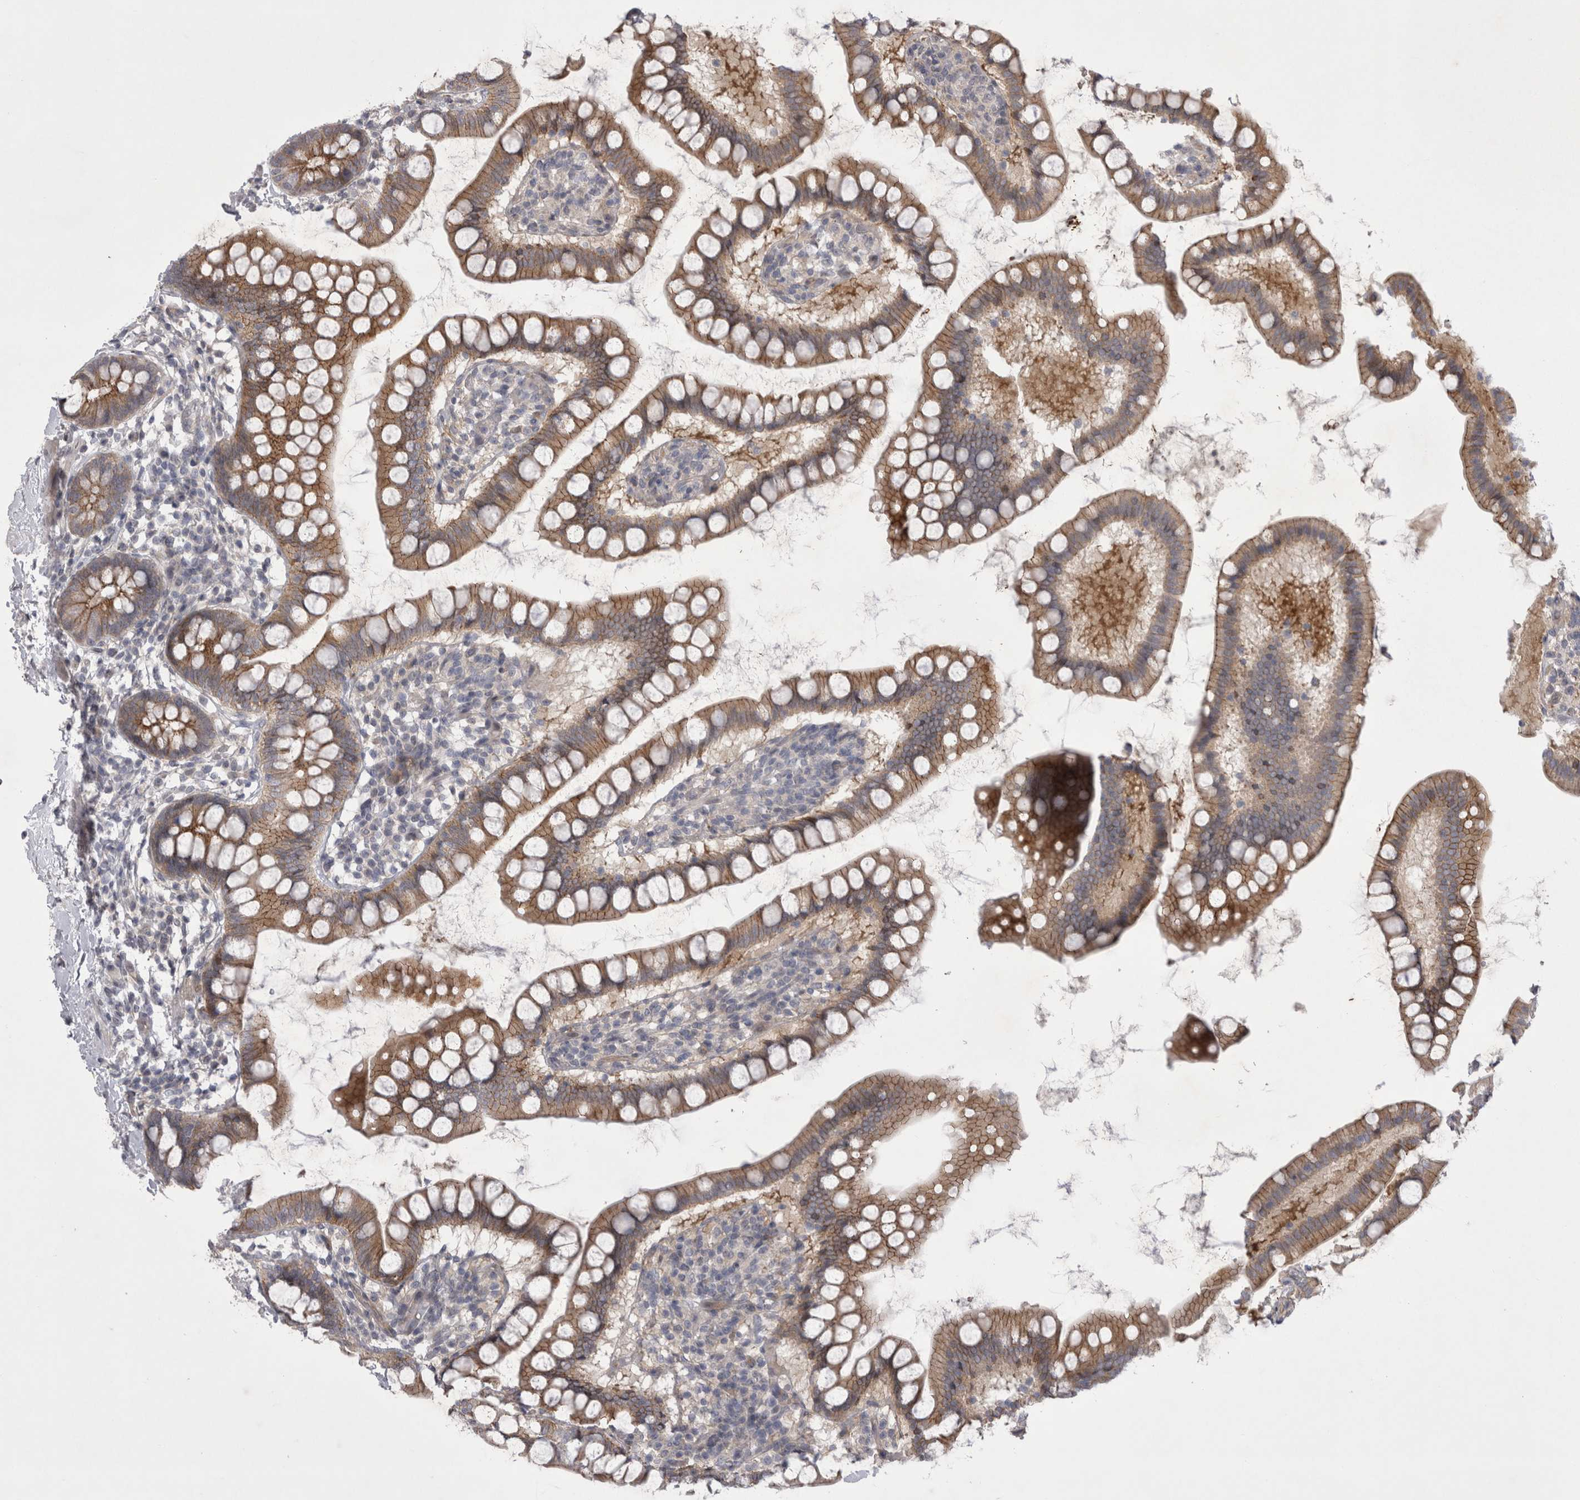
{"staining": {"intensity": "moderate", "quantity": ">75%", "location": "cytoplasmic/membranous"}, "tissue": "small intestine", "cell_type": "Glandular cells", "image_type": "normal", "snomed": [{"axis": "morphology", "description": "Normal tissue, NOS"}, {"axis": "topography", "description": "Small intestine"}], "caption": "Immunohistochemical staining of normal human small intestine reveals moderate cytoplasmic/membranous protein expression in approximately >75% of glandular cells.", "gene": "NENF", "patient": {"sex": "female", "age": 84}}